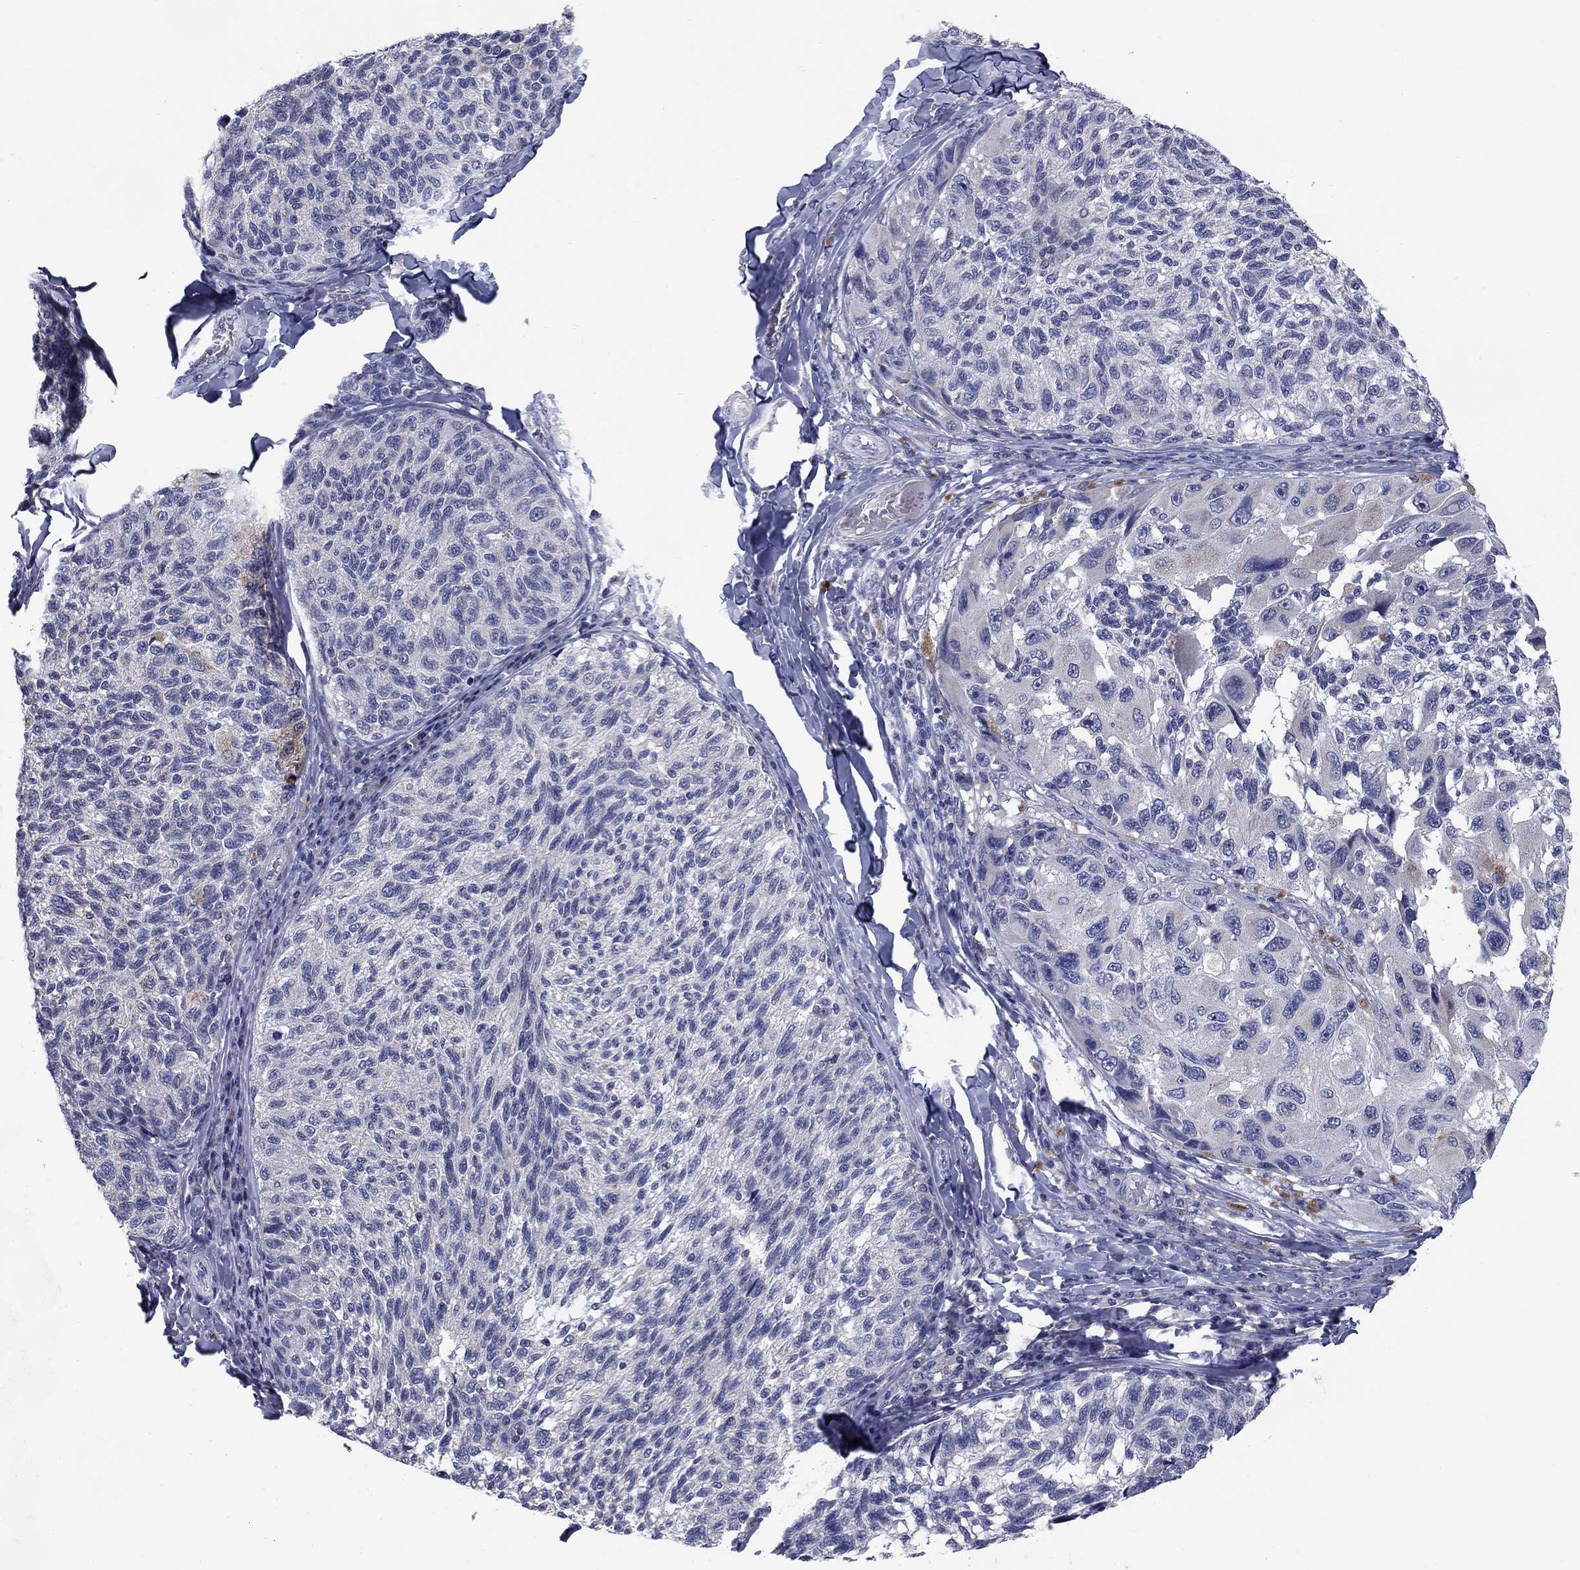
{"staining": {"intensity": "negative", "quantity": "none", "location": "none"}, "tissue": "melanoma", "cell_type": "Tumor cells", "image_type": "cancer", "snomed": [{"axis": "morphology", "description": "Malignant melanoma, NOS"}, {"axis": "topography", "description": "Skin"}], "caption": "Protein analysis of melanoma reveals no significant expression in tumor cells.", "gene": "FRK", "patient": {"sex": "female", "age": 73}}